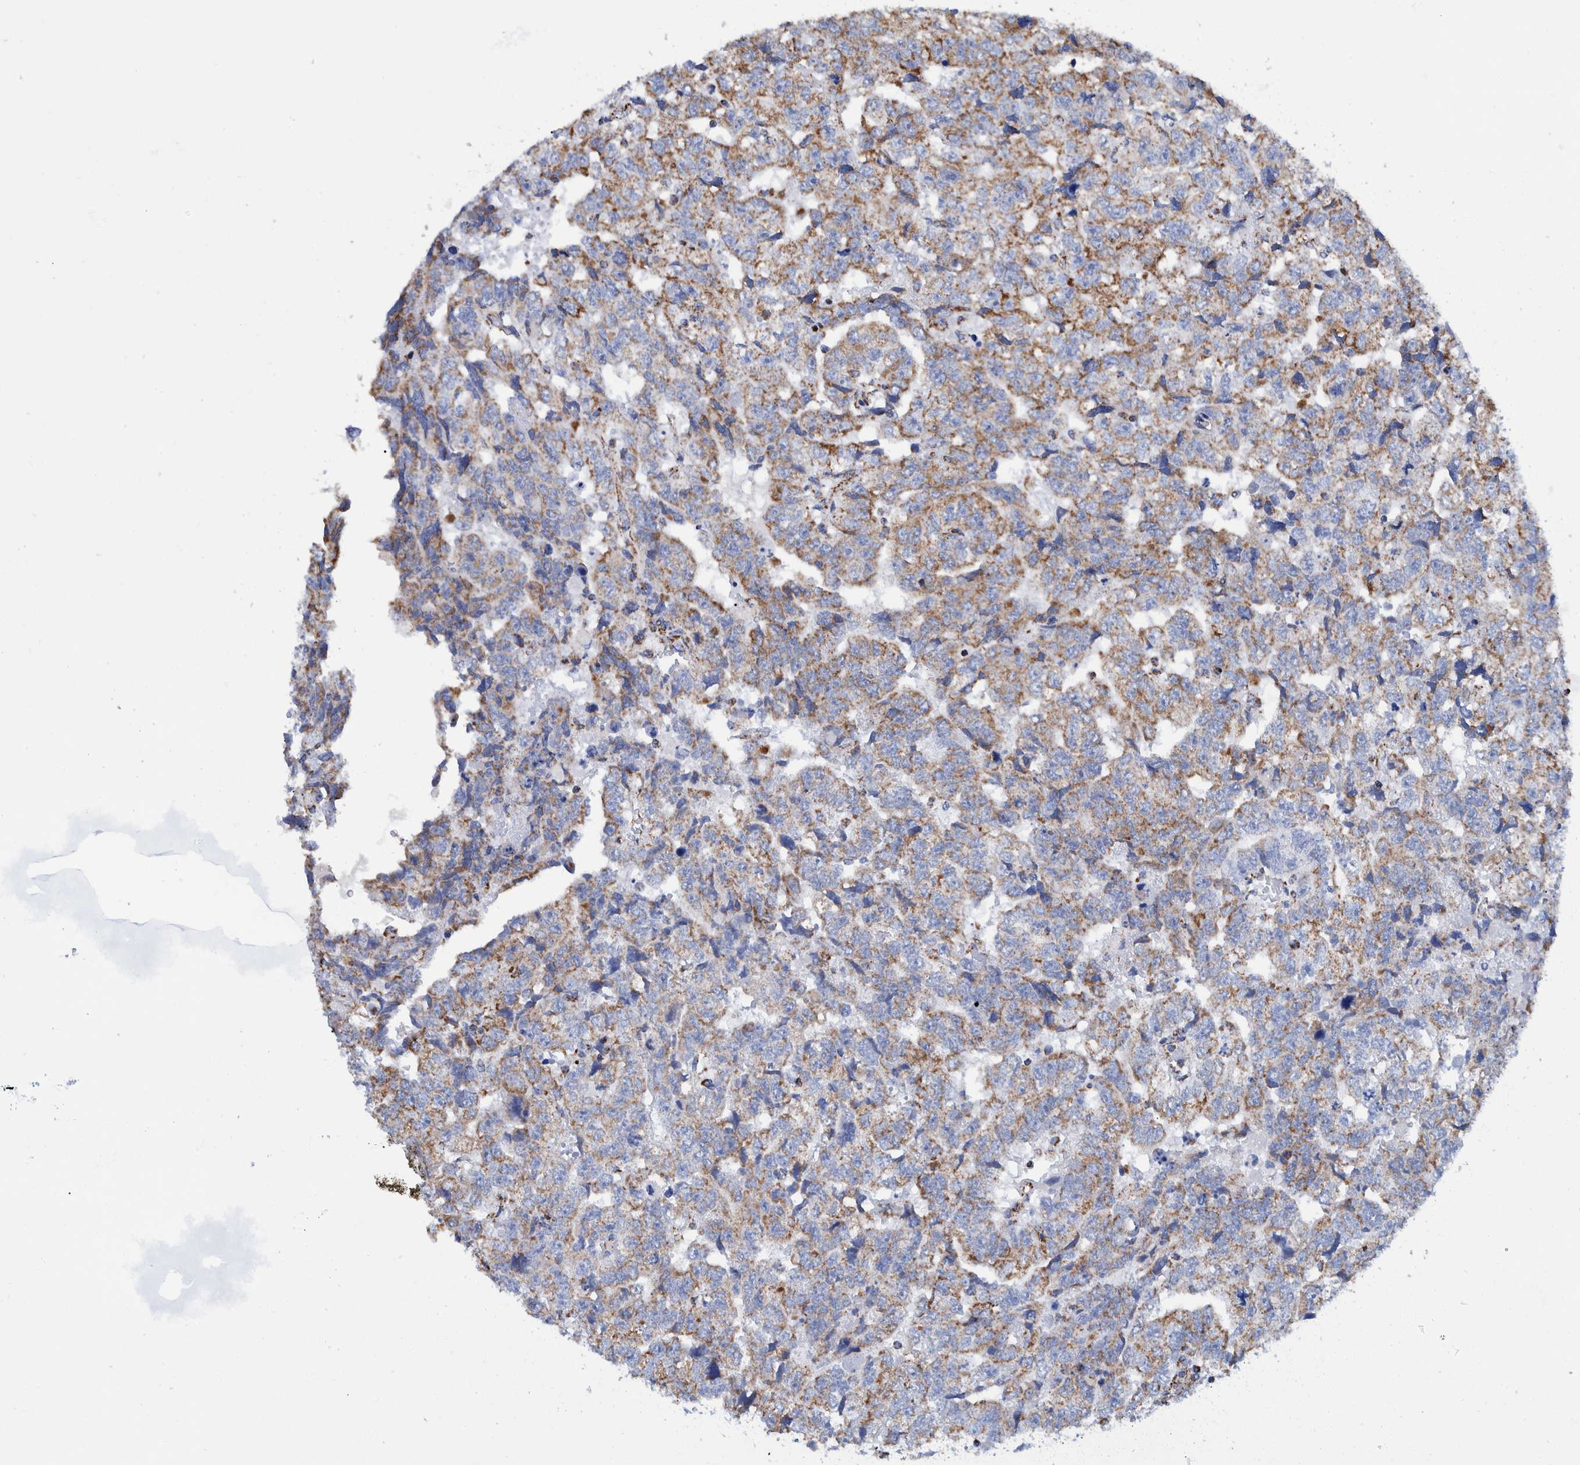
{"staining": {"intensity": "weak", "quantity": ">75%", "location": "cytoplasmic/membranous"}, "tissue": "testis cancer", "cell_type": "Tumor cells", "image_type": "cancer", "snomed": [{"axis": "morphology", "description": "Carcinoma, Embryonal, NOS"}, {"axis": "topography", "description": "Testis"}], "caption": "A histopathology image of embryonal carcinoma (testis) stained for a protein shows weak cytoplasmic/membranous brown staining in tumor cells.", "gene": "DECR1", "patient": {"sex": "male", "age": 36}}